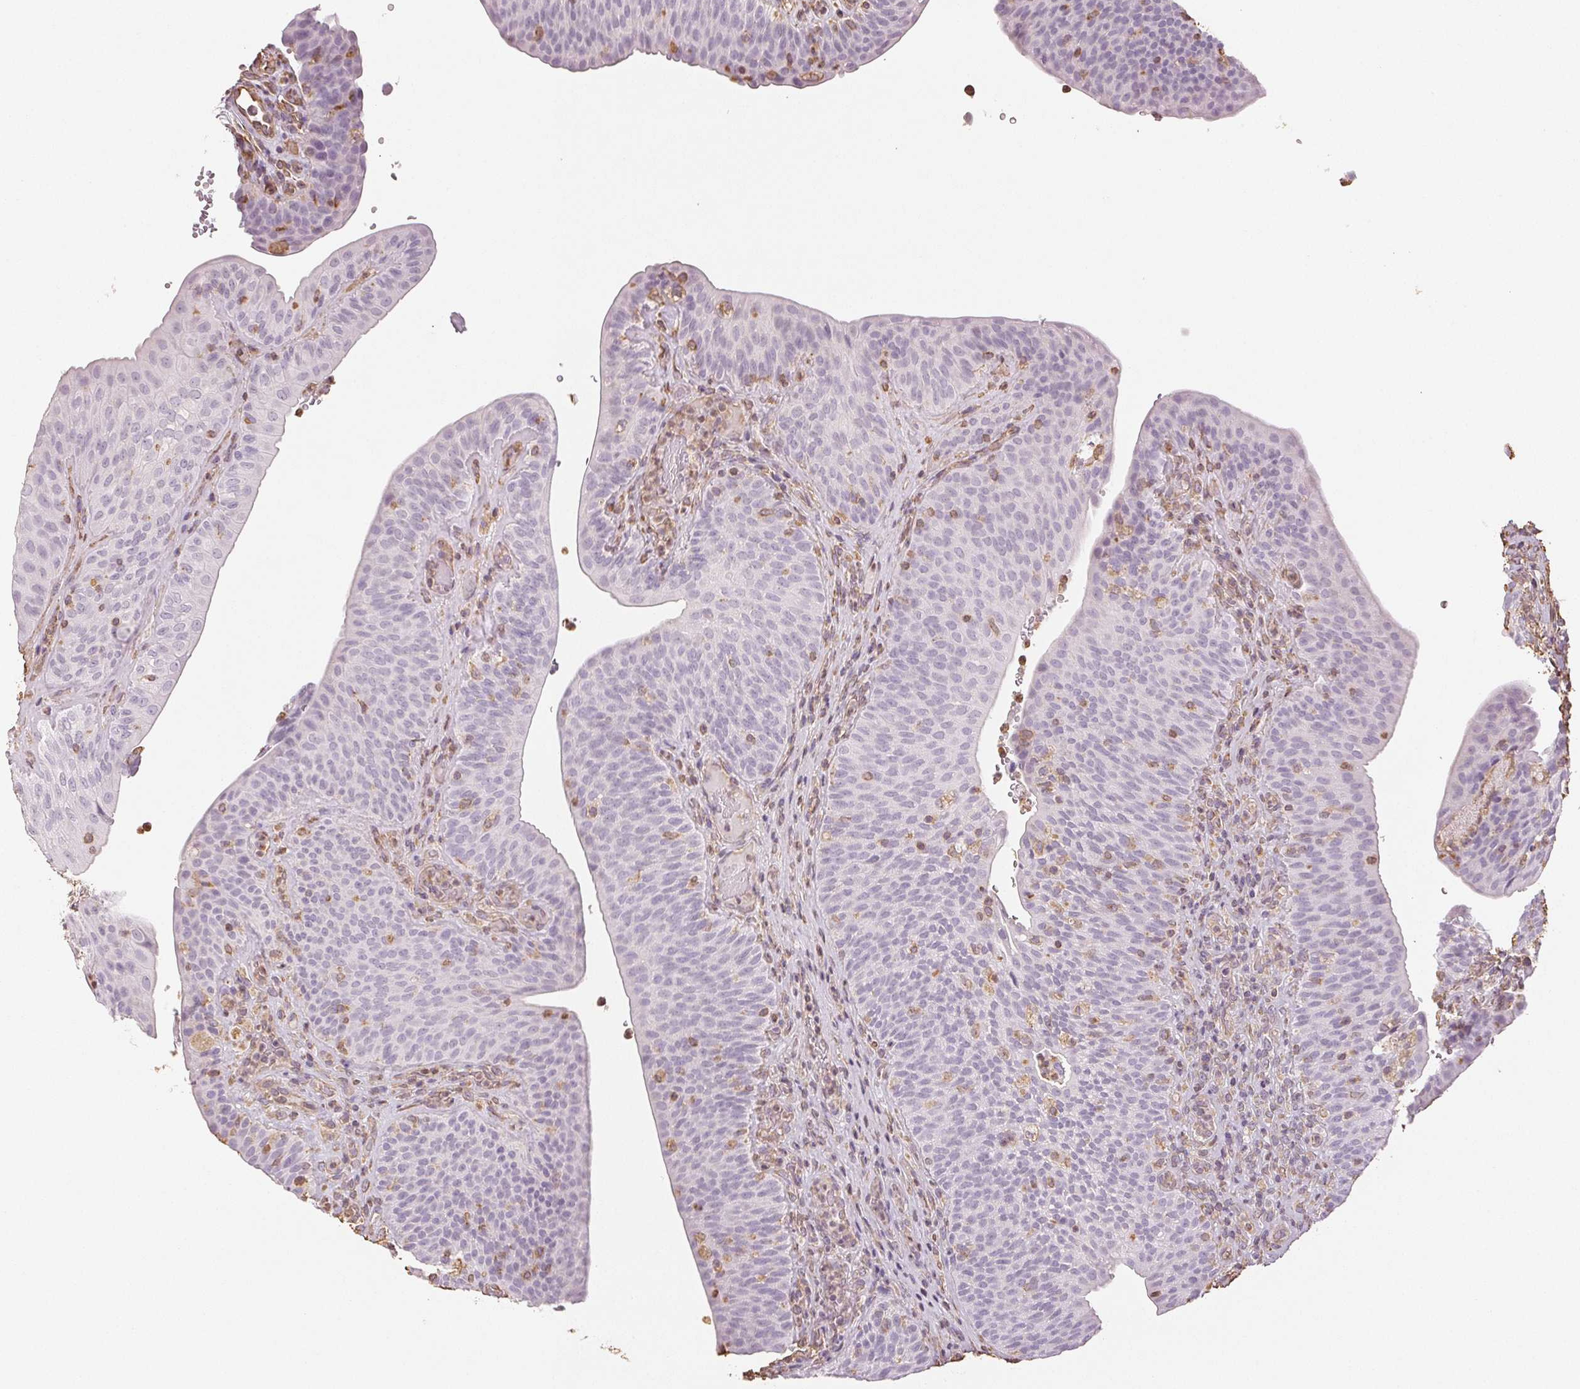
{"staining": {"intensity": "negative", "quantity": "none", "location": "none"}, "tissue": "urinary bladder", "cell_type": "Urothelial cells", "image_type": "normal", "snomed": [{"axis": "morphology", "description": "Normal tissue, NOS"}, {"axis": "topography", "description": "Urinary bladder"}, {"axis": "topography", "description": "Peripheral nerve tissue"}], "caption": "DAB (3,3'-diaminobenzidine) immunohistochemical staining of unremarkable urinary bladder displays no significant staining in urothelial cells.", "gene": "COL7A1", "patient": {"sex": "male", "age": 66}}